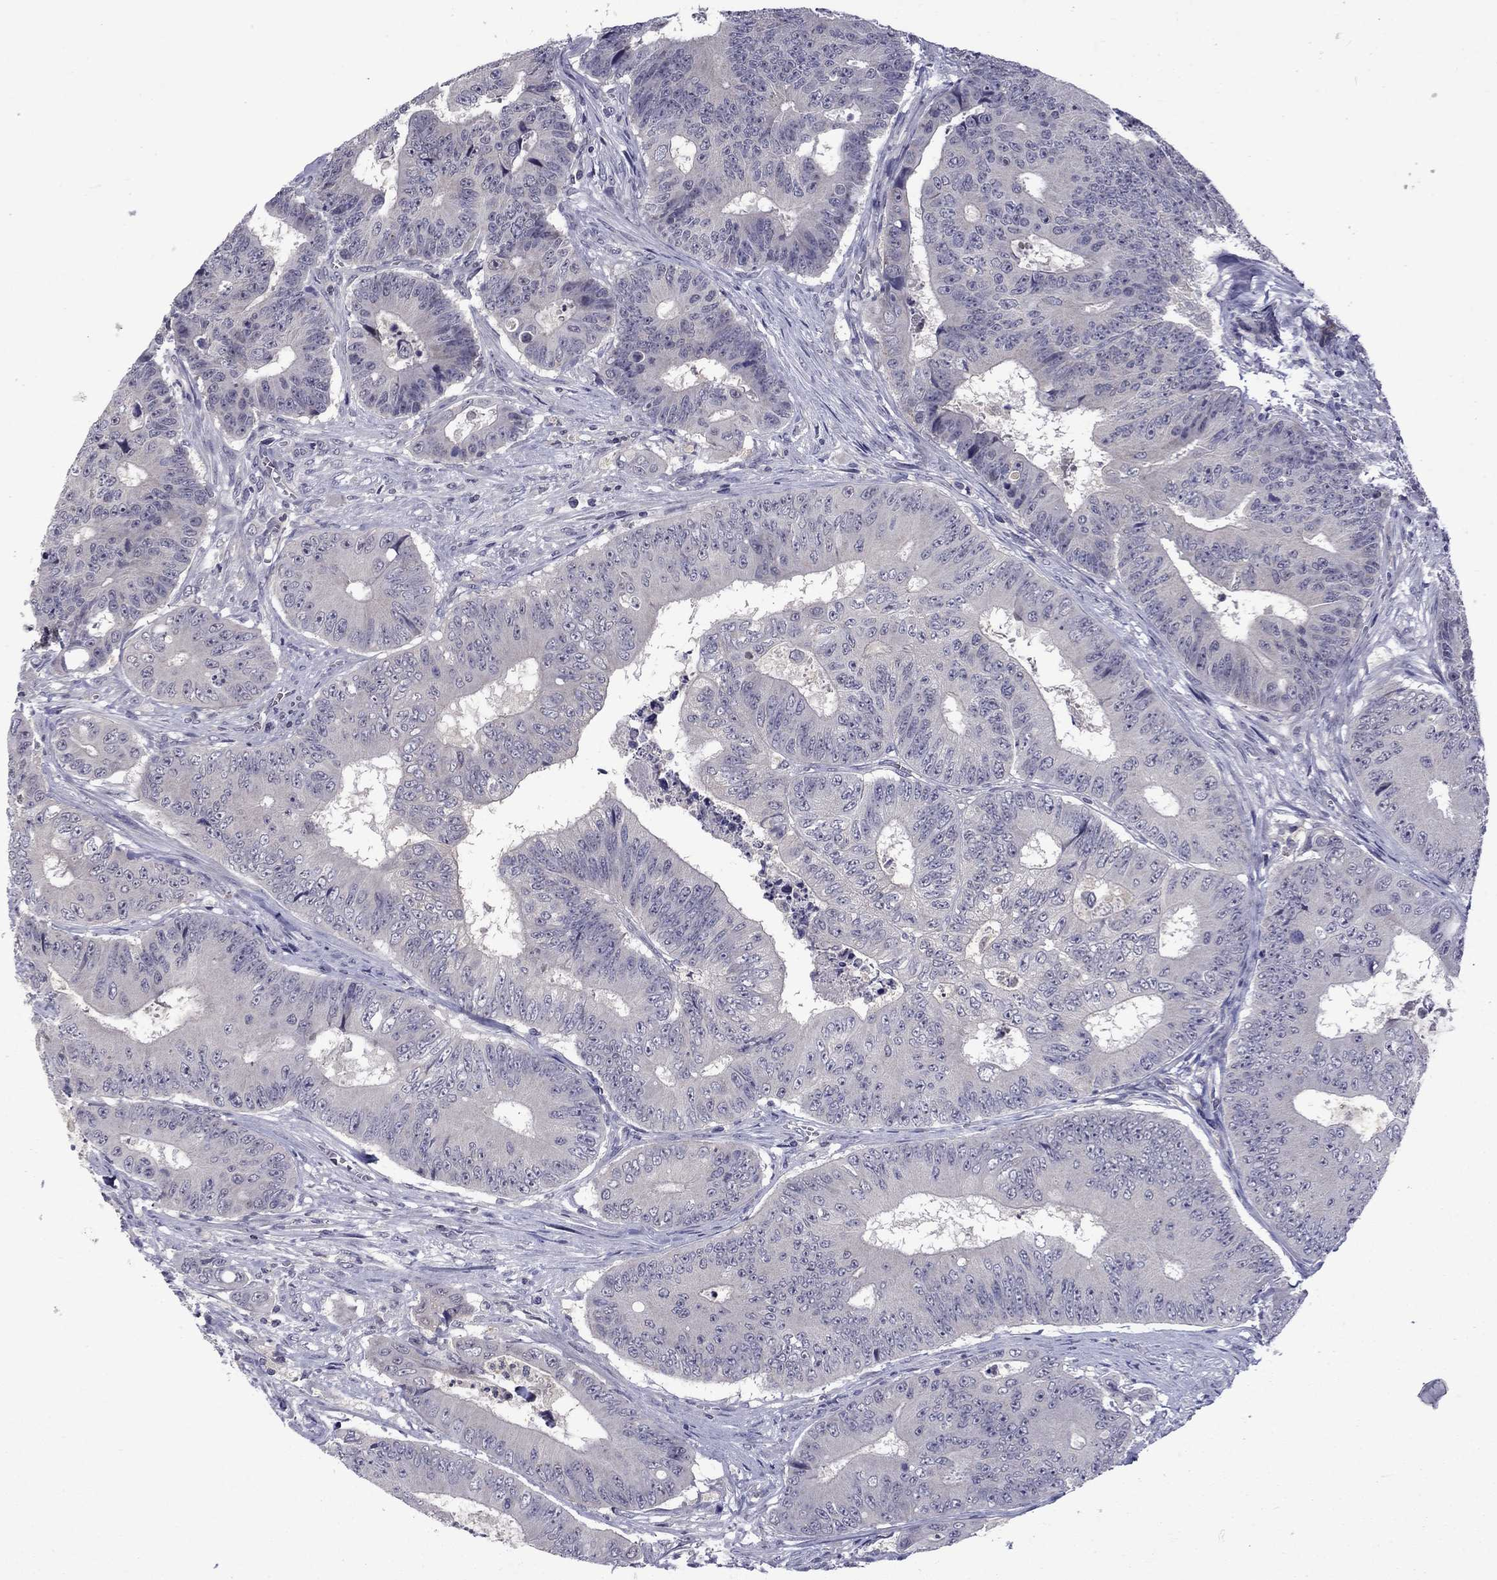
{"staining": {"intensity": "negative", "quantity": "none", "location": "none"}, "tissue": "colorectal cancer", "cell_type": "Tumor cells", "image_type": "cancer", "snomed": [{"axis": "morphology", "description": "Adenocarcinoma, NOS"}, {"axis": "topography", "description": "Colon"}], "caption": "Immunohistochemistry of human colorectal cancer (adenocarcinoma) demonstrates no expression in tumor cells. (DAB (3,3'-diaminobenzidine) immunohistochemistry, high magnification).", "gene": "SNTA1", "patient": {"sex": "female", "age": 48}}